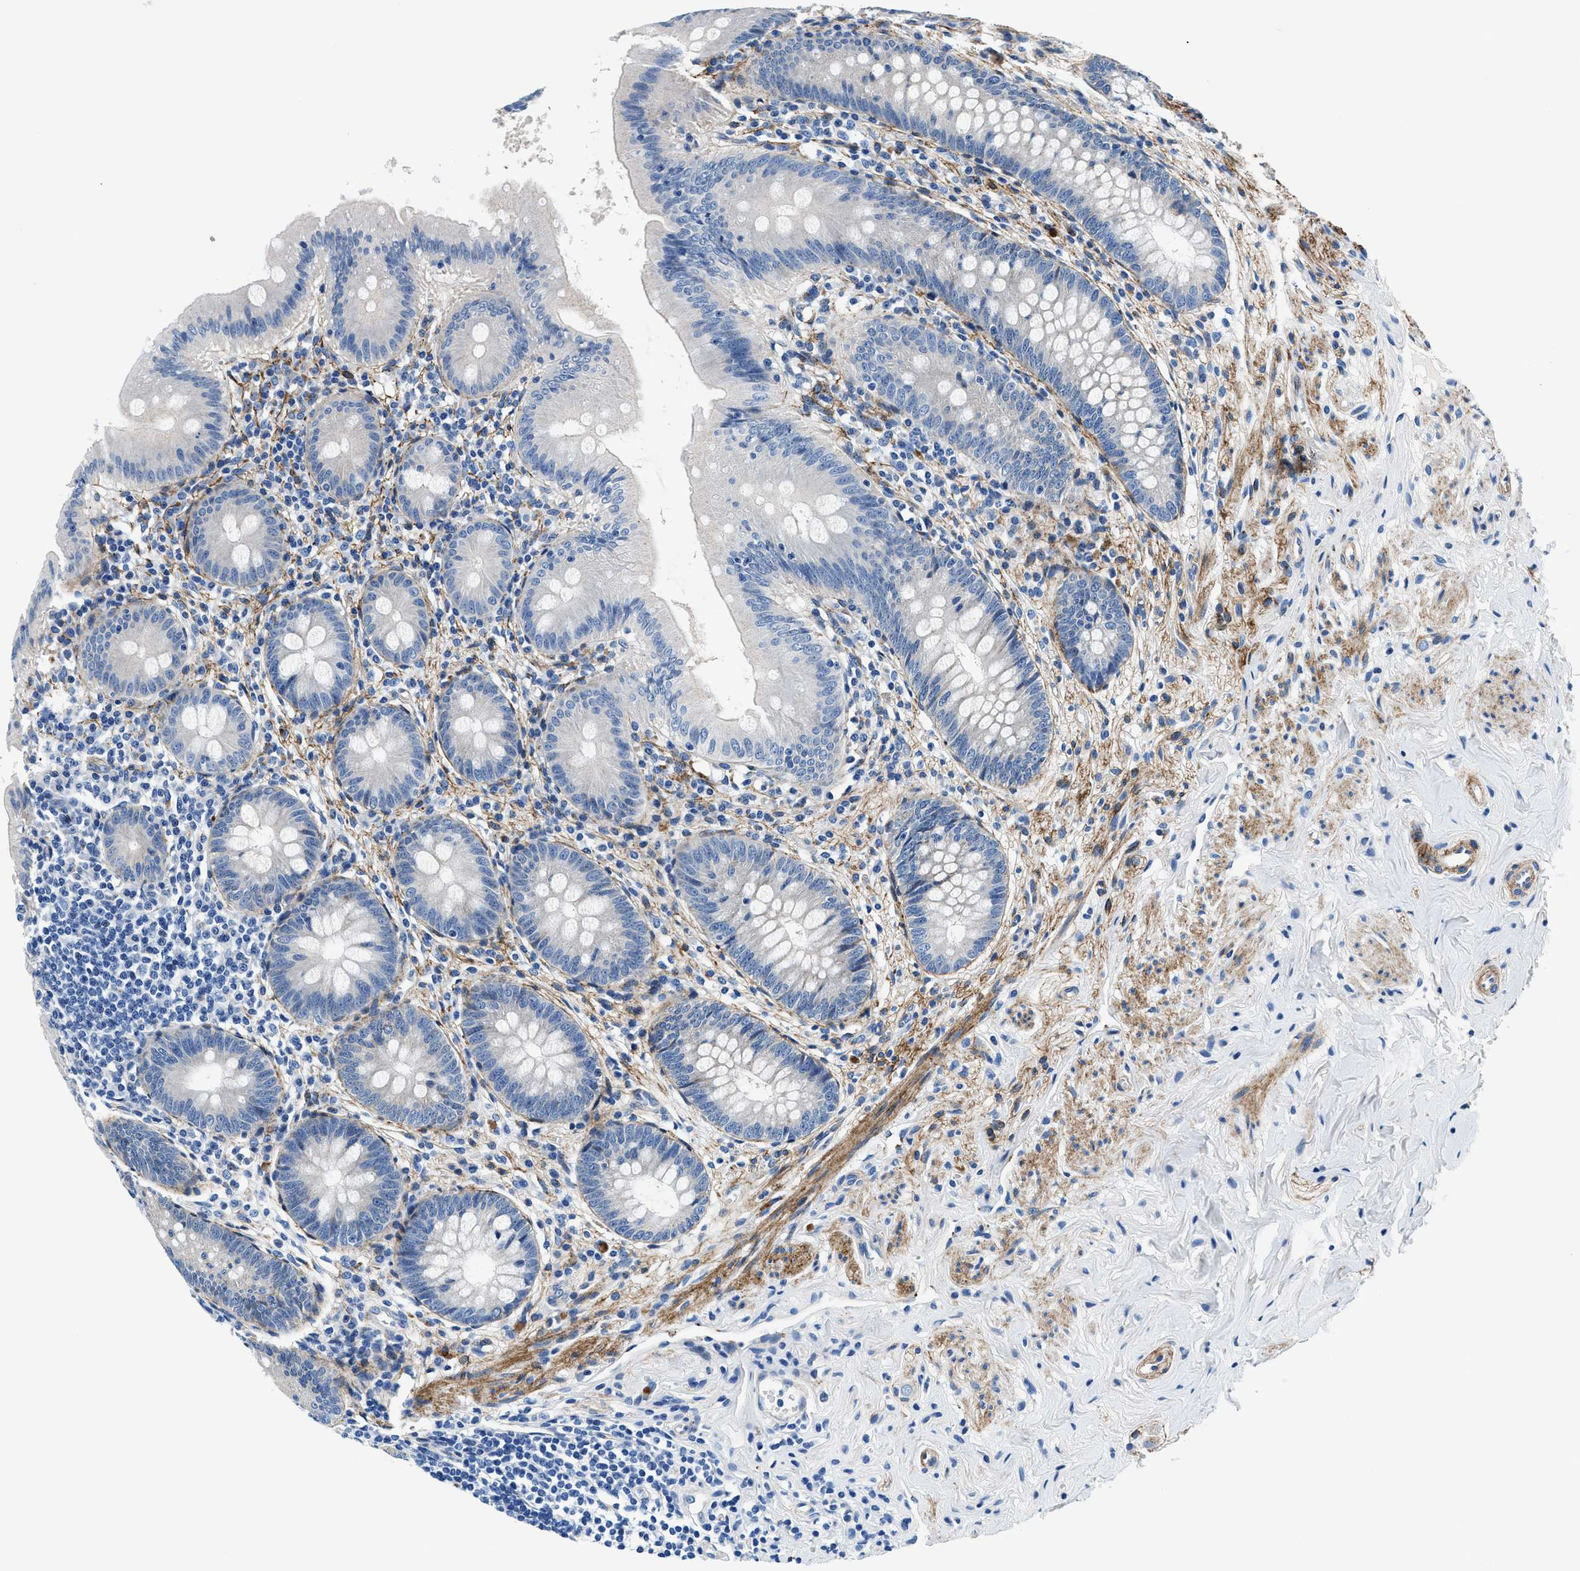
{"staining": {"intensity": "negative", "quantity": "none", "location": "none"}, "tissue": "appendix", "cell_type": "Glandular cells", "image_type": "normal", "snomed": [{"axis": "morphology", "description": "Normal tissue, NOS"}, {"axis": "topography", "description": "Appendix"}], "caption": "Immunohistochemistry (IHC) of benign appendix demonstrates no staining in glandular cells.", "gene": "DAG1", "patient": {"sex": "male", "age": 56}}